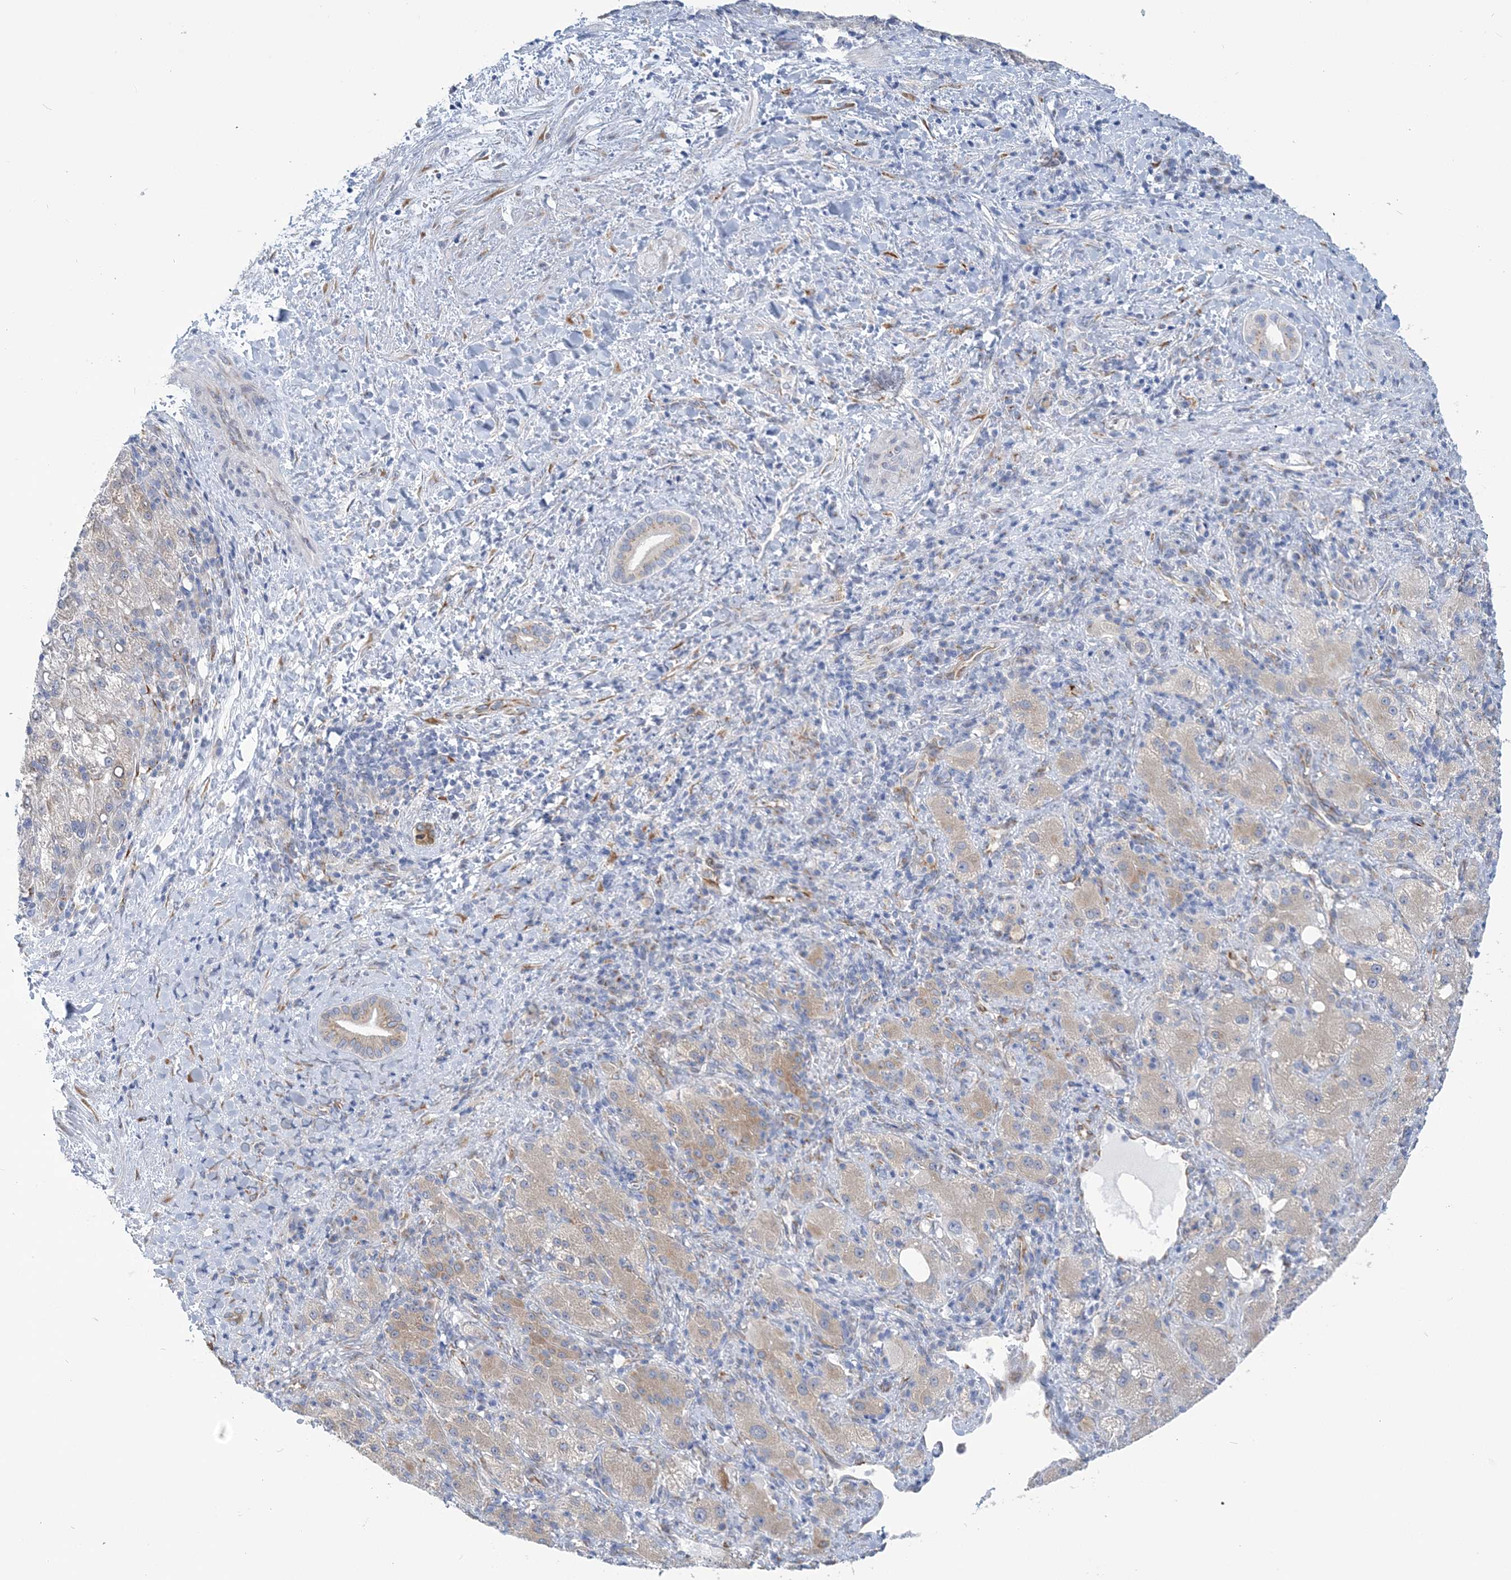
{"staining": {"intensity": "negative", "quantity": "none", "location": "none"}, "tissue": "liver cancer", "cell_type": "Tumor cells", "image_type": "cancer", "snomed": [{"axis": "morphology", "description": "Carcinoma, Hepatocellular, NOS"}, {"axis": "topography", "description": "Liver"}], "caption": "Immunohistochemical staining of liver cancer (hepatocellular carcinoma) shows no significant positivity in tumor cells.", "gene": "PLEKHG4B", "patient": {"sex": "female", "age": 58}}